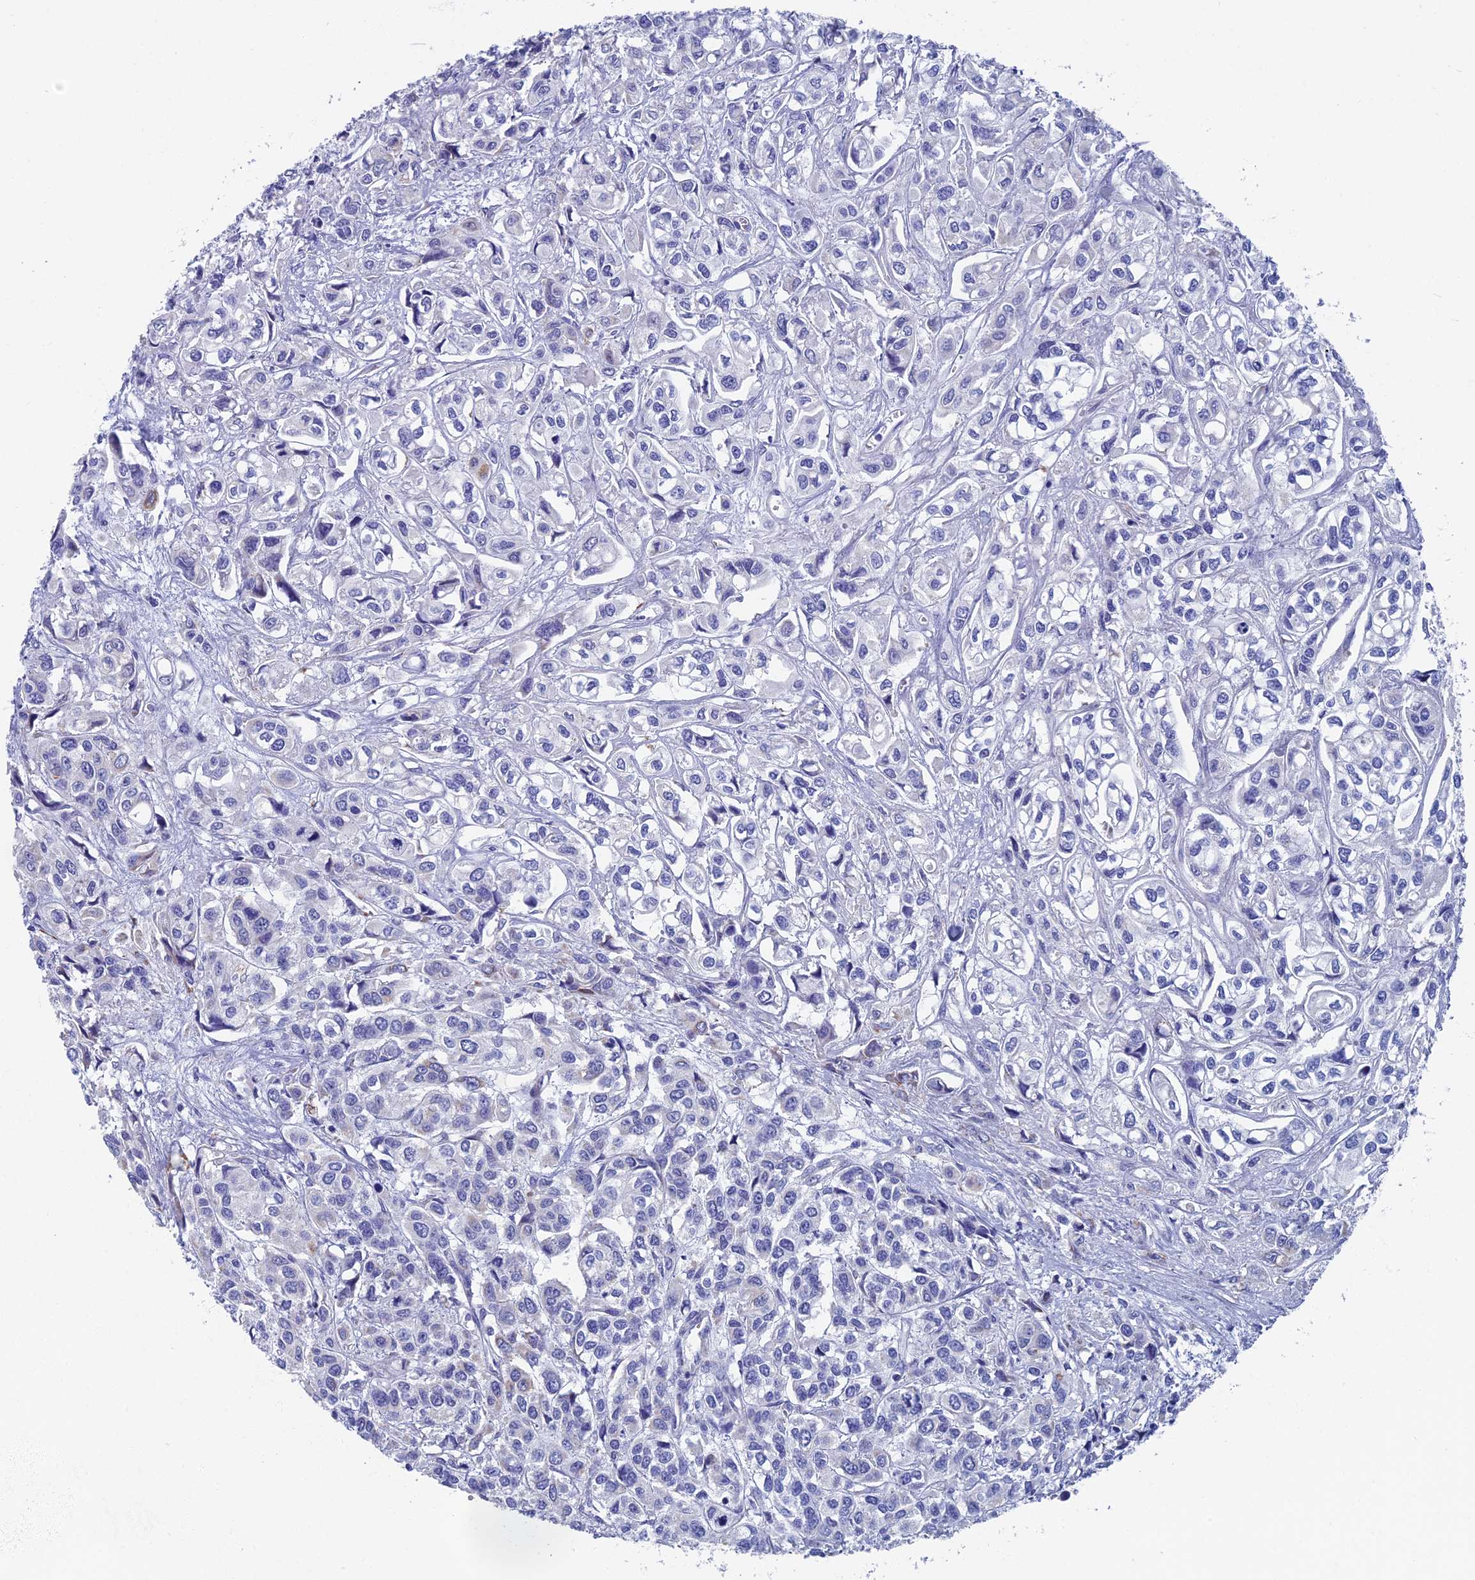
{"staining": {"intensity": "negative", "quantity": "none", "location": "none"}, "tissue": "urothelial cancer", "cell_type": "Tumor cells", "image_type": "cancer", "snomed": [{"axis": "morphology", "description": "Urothelial carcinoma, High grade"}, {"axis": "topography", "description": "Urinary bladder"}], "caption": "Micrograph shows no significant protein positivity in tumor cells of urothelial cancer.", "gene": "OAT", "patient": {"sex": "male", "age": 67}}